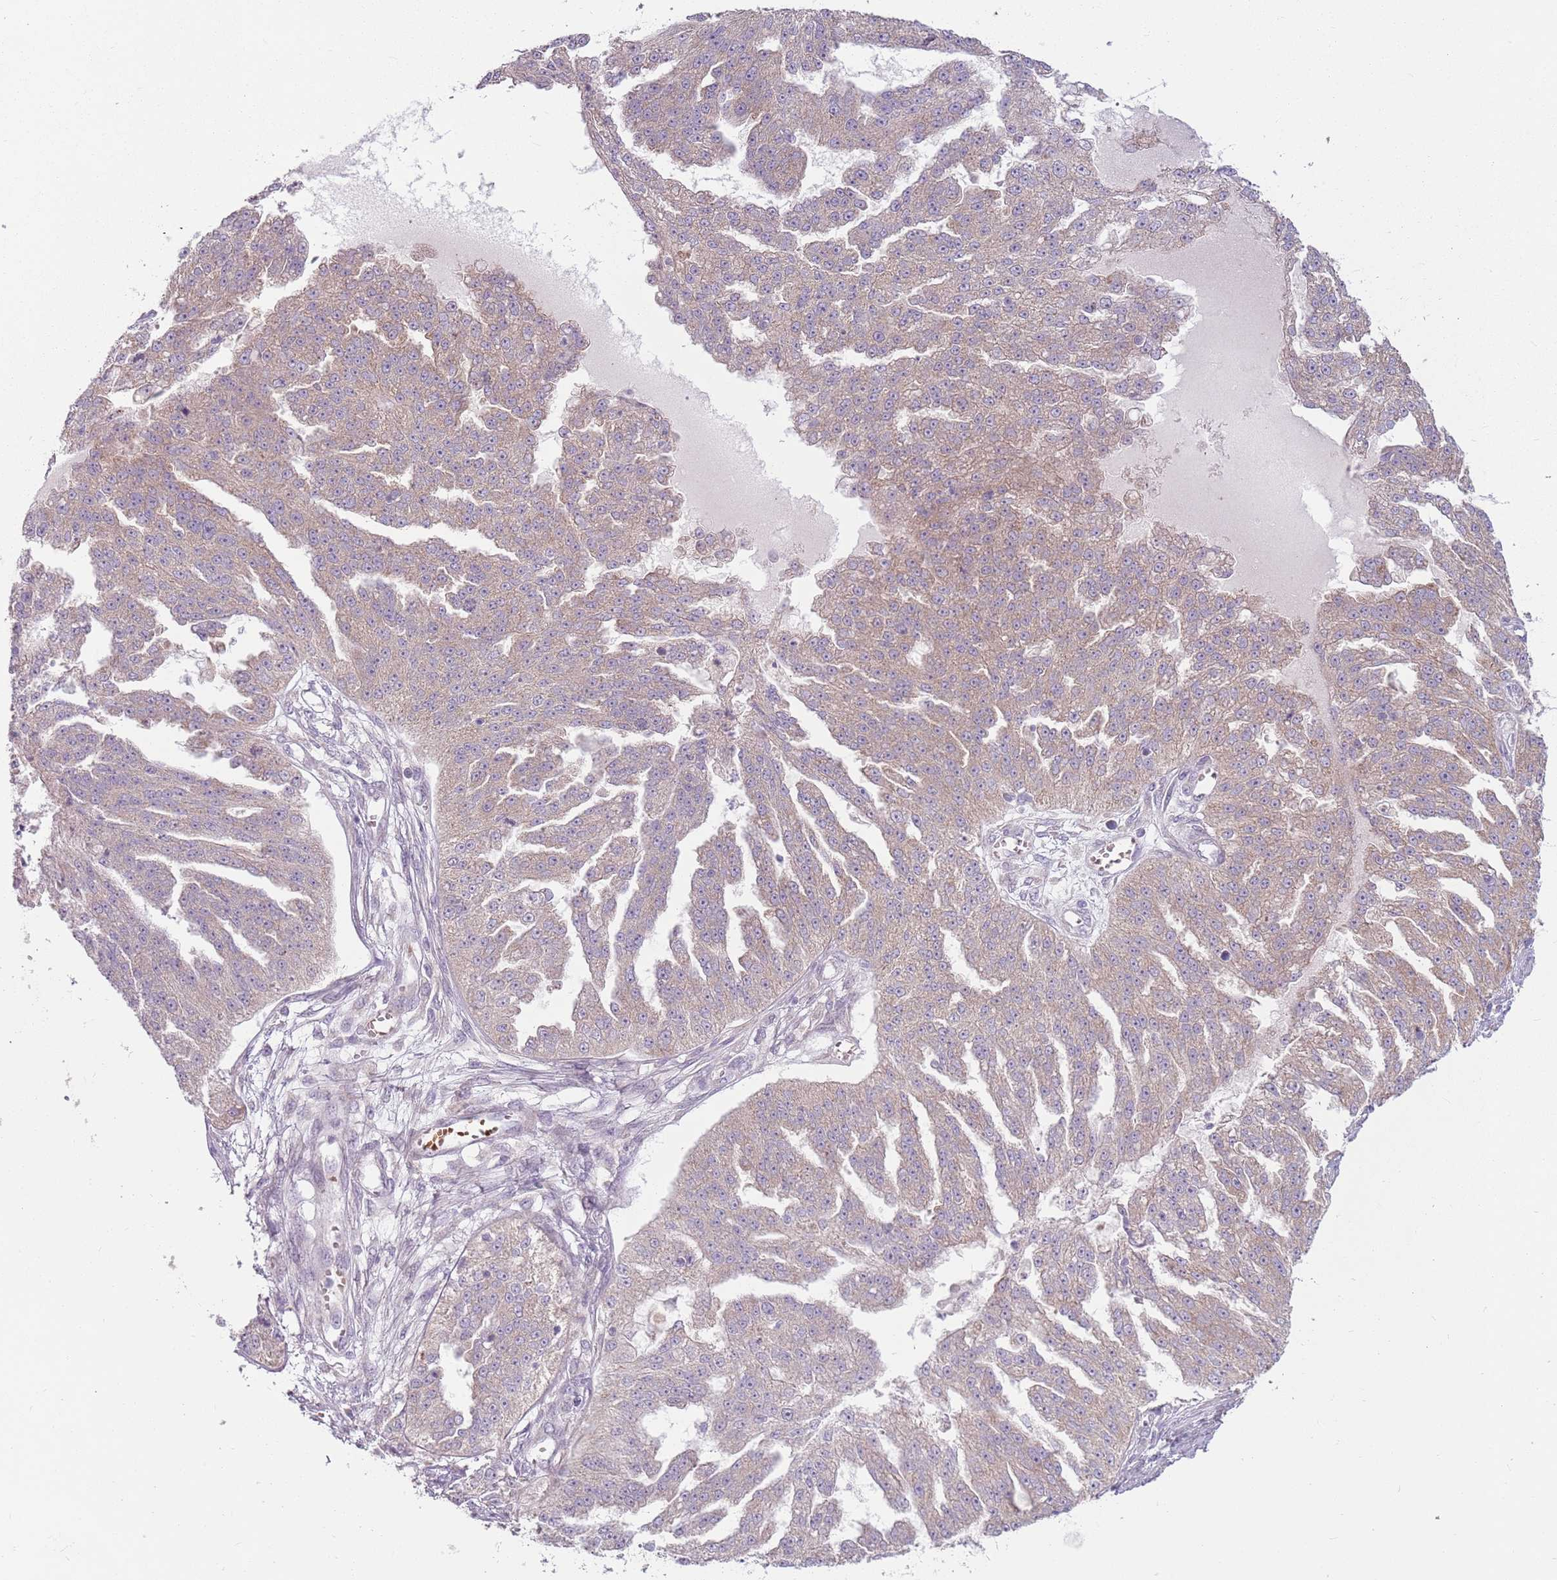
{"staining": {"intensity": "weak", "quantity": ">75%", "location": "cytoplasmic/membranous"}, "tissue": "ovarian cancer", "cell_type": "Tumor cells", "image_type": "cancer", "snomed": [{"axis": "morphology", "description": "Cystadenocarcinoma, serous, NOS"}, {"axis": "topography", "description": "Ovary"}], "caption": "Approximately >75% of tumor cells in human ovarian serous cystadenocarcinoma reveal weak cytoplasmic/membranous protein staining as visualized by brown immunohistochemical staining.", "gene": "HSPA14", "patient": {"sex": "female", "age": 58}}